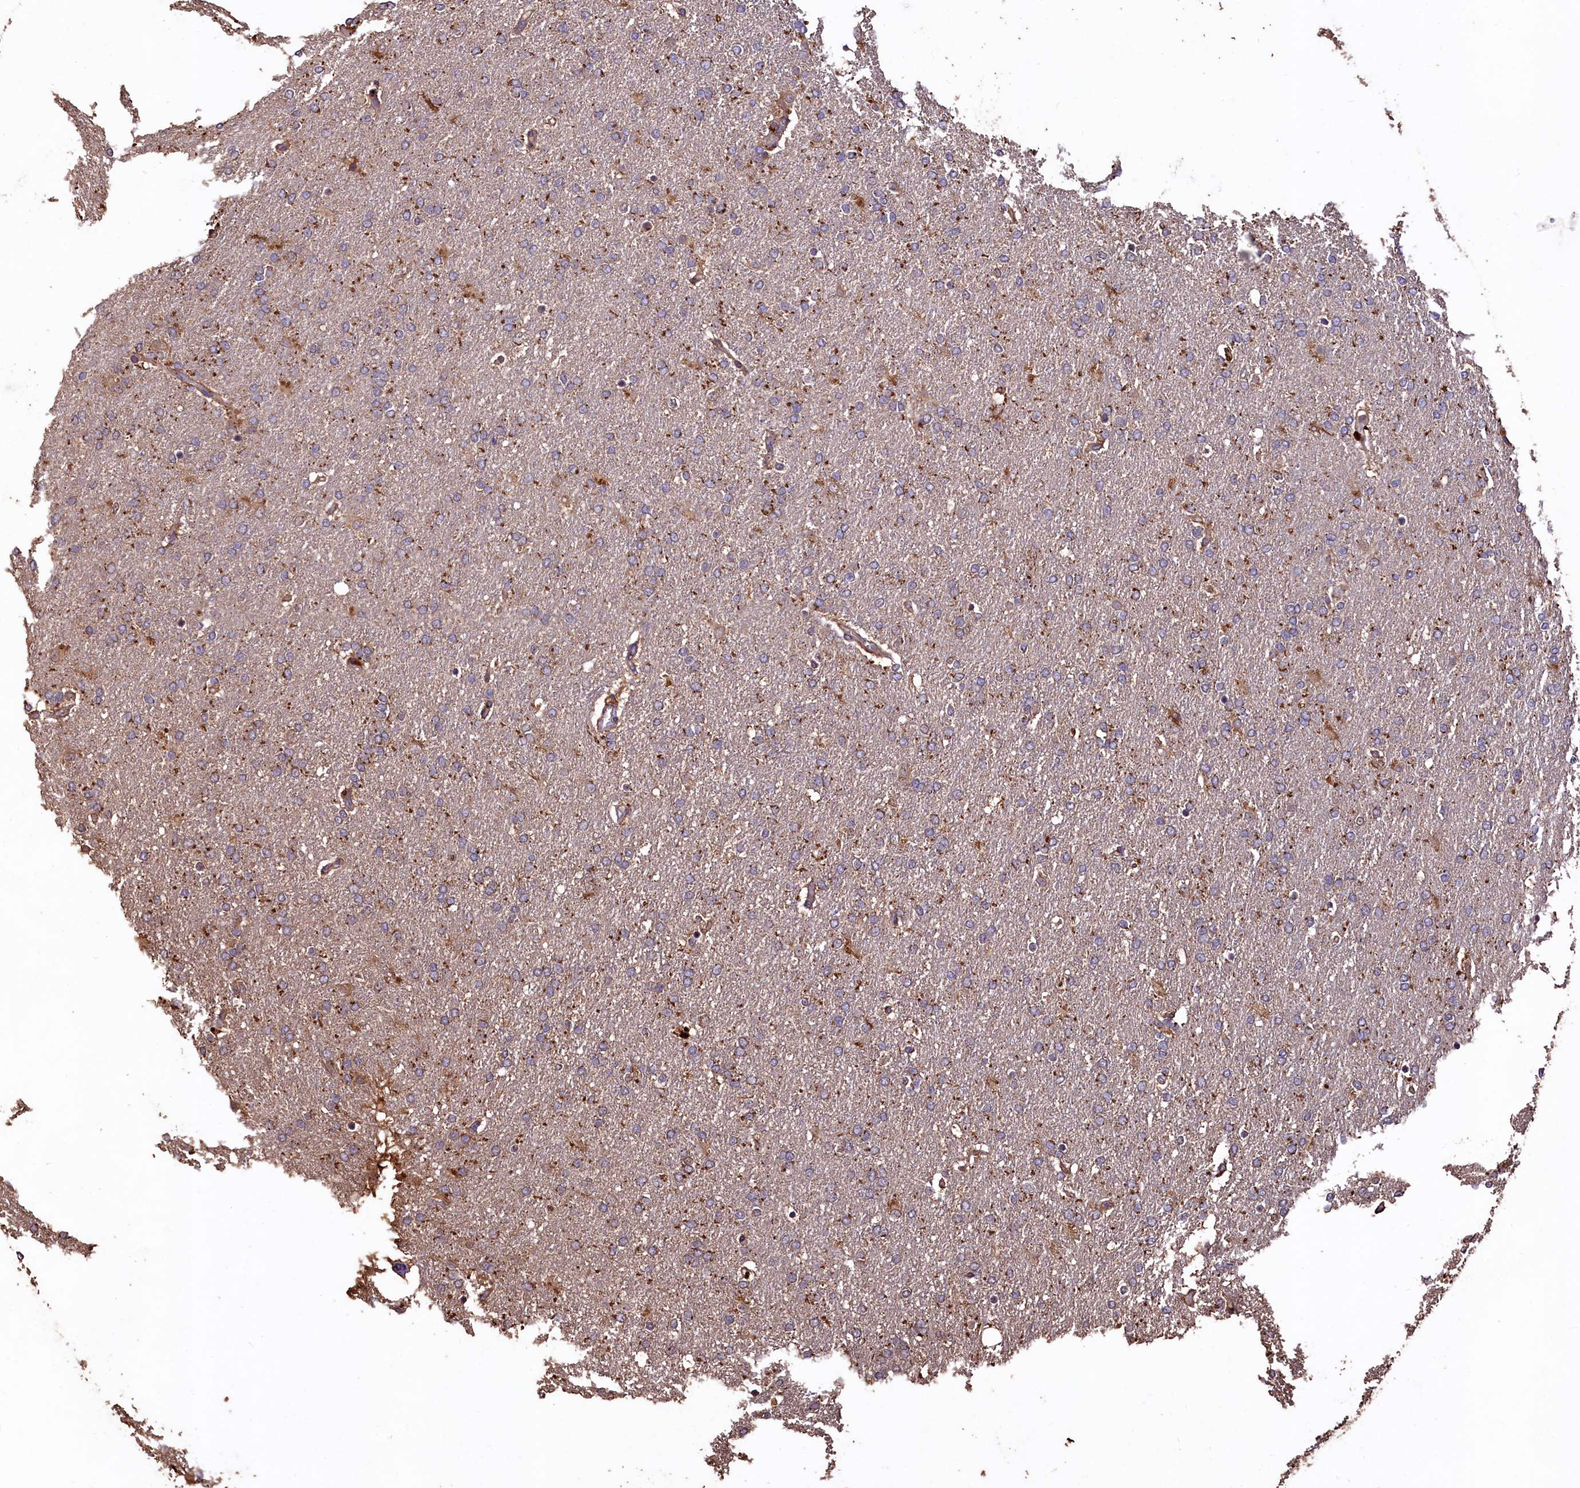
{"staining": {"intensity": "moderate", "quantity": "25%-75%", "location": "cytoplasmic/membranous"}, "tissue": "glioma", "cell_type": "Tumor cells", "image_type": "cancer", "snomed": [{"axis": "morphology", "description": "Glioma, malignant, High grade"}, {"axis": "topography", "description": "Brain"}], "caption": "Immunohistochemical staining of glioma demonstrates medium levels of moderate cytoplasmic/membranous protein expression in about 25%-75% of tumor cells. The protein of interest is shown in brown color, while the nuclei are stained blue.", "gene": "TMEM98", "patient": {"sex": "male", "age": 72}}